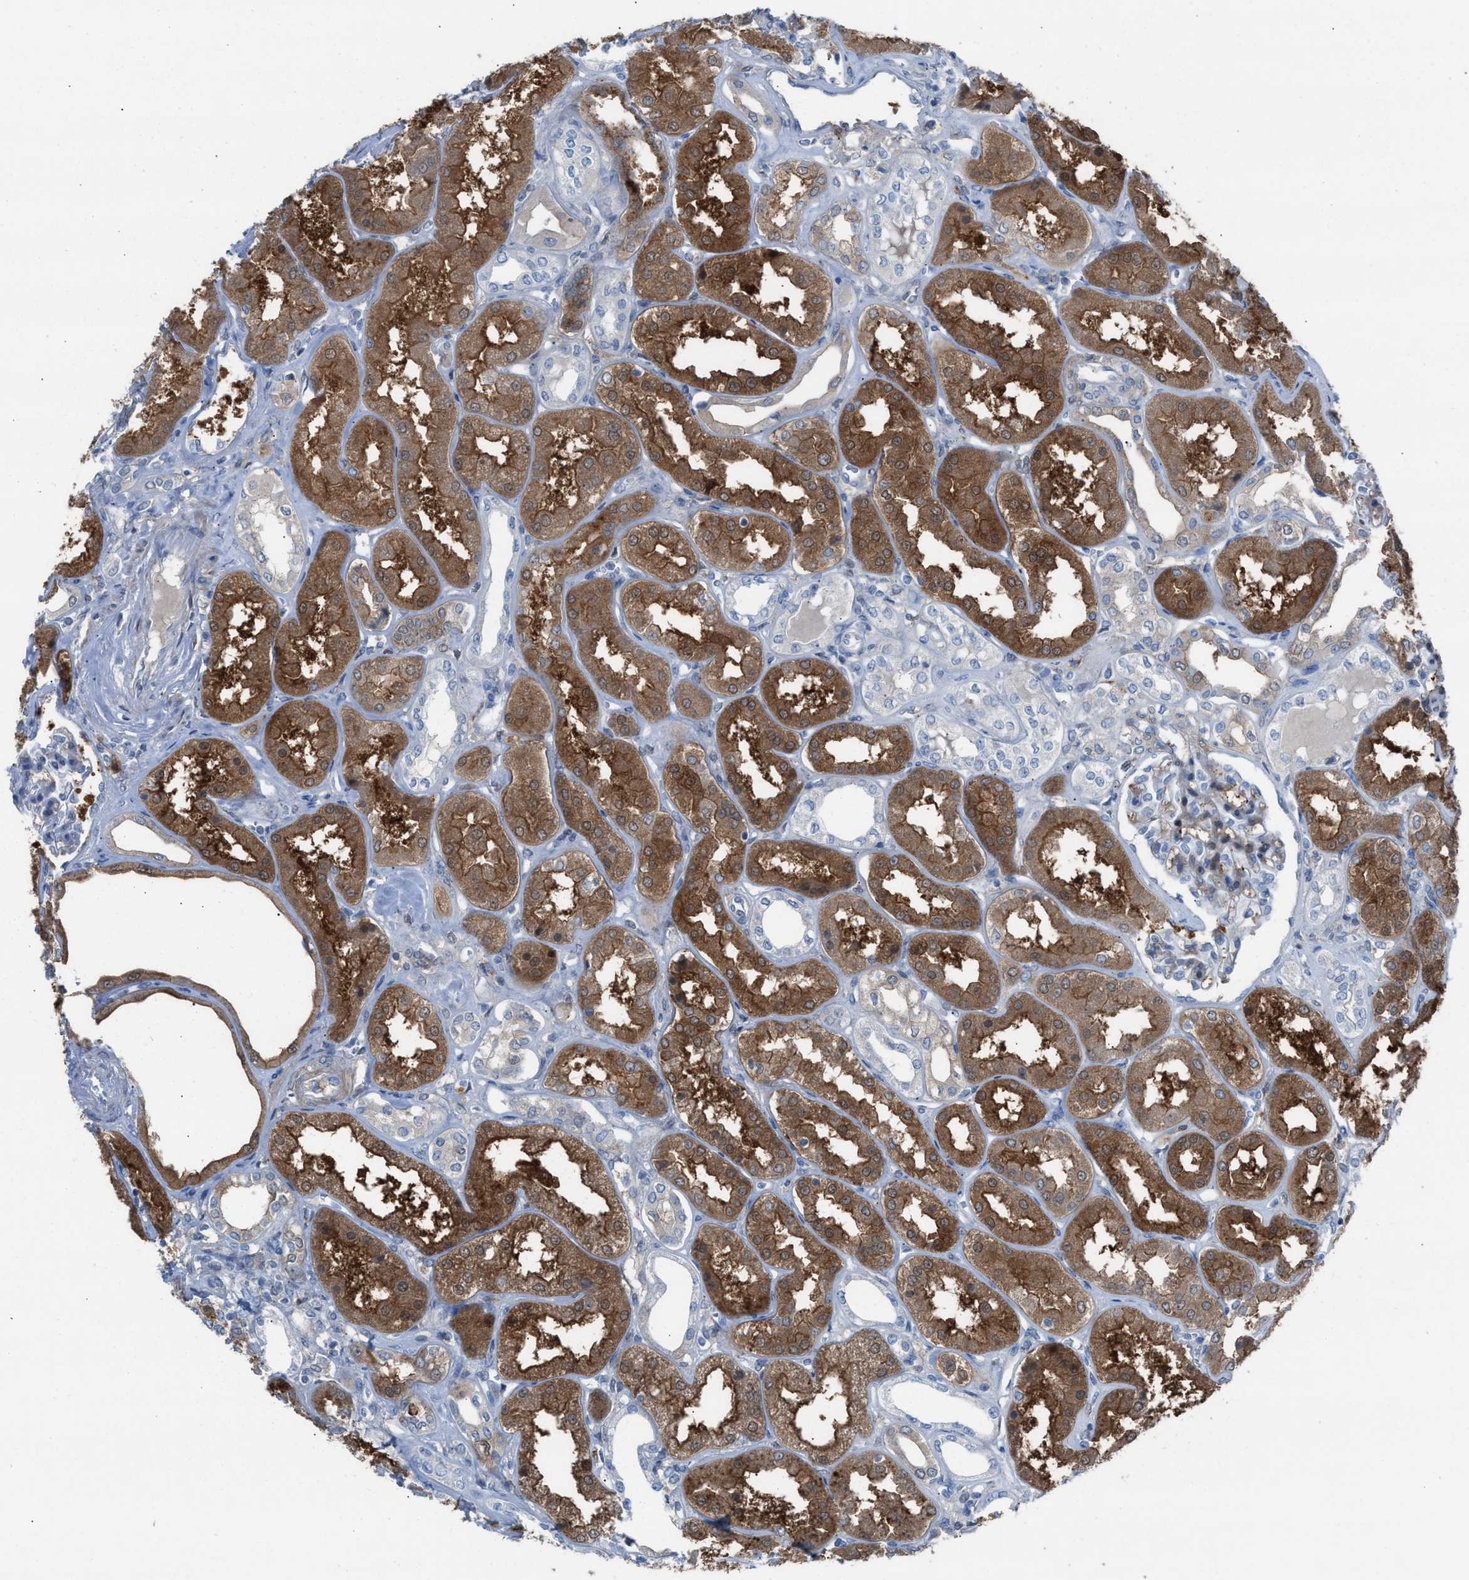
{"staining": {"intensity": "weak", "quantity": "<25%", "location": "cytoplasmic/membranous"}, "tissue": "kidney", "cell_type": "Cells in glomeruli", "image_type": "normal", "snomed": [{"axis": "morphology", "description": "Normal tissue, NOS"}, {"axis": "topography", "description": "Kidney"}], "caption": "Protein analysis of normal kidney demonstrates no significant expression in cells in glomeruli.", "gene": "ASPA", "patient": {"sex": "female", "age": 56}}